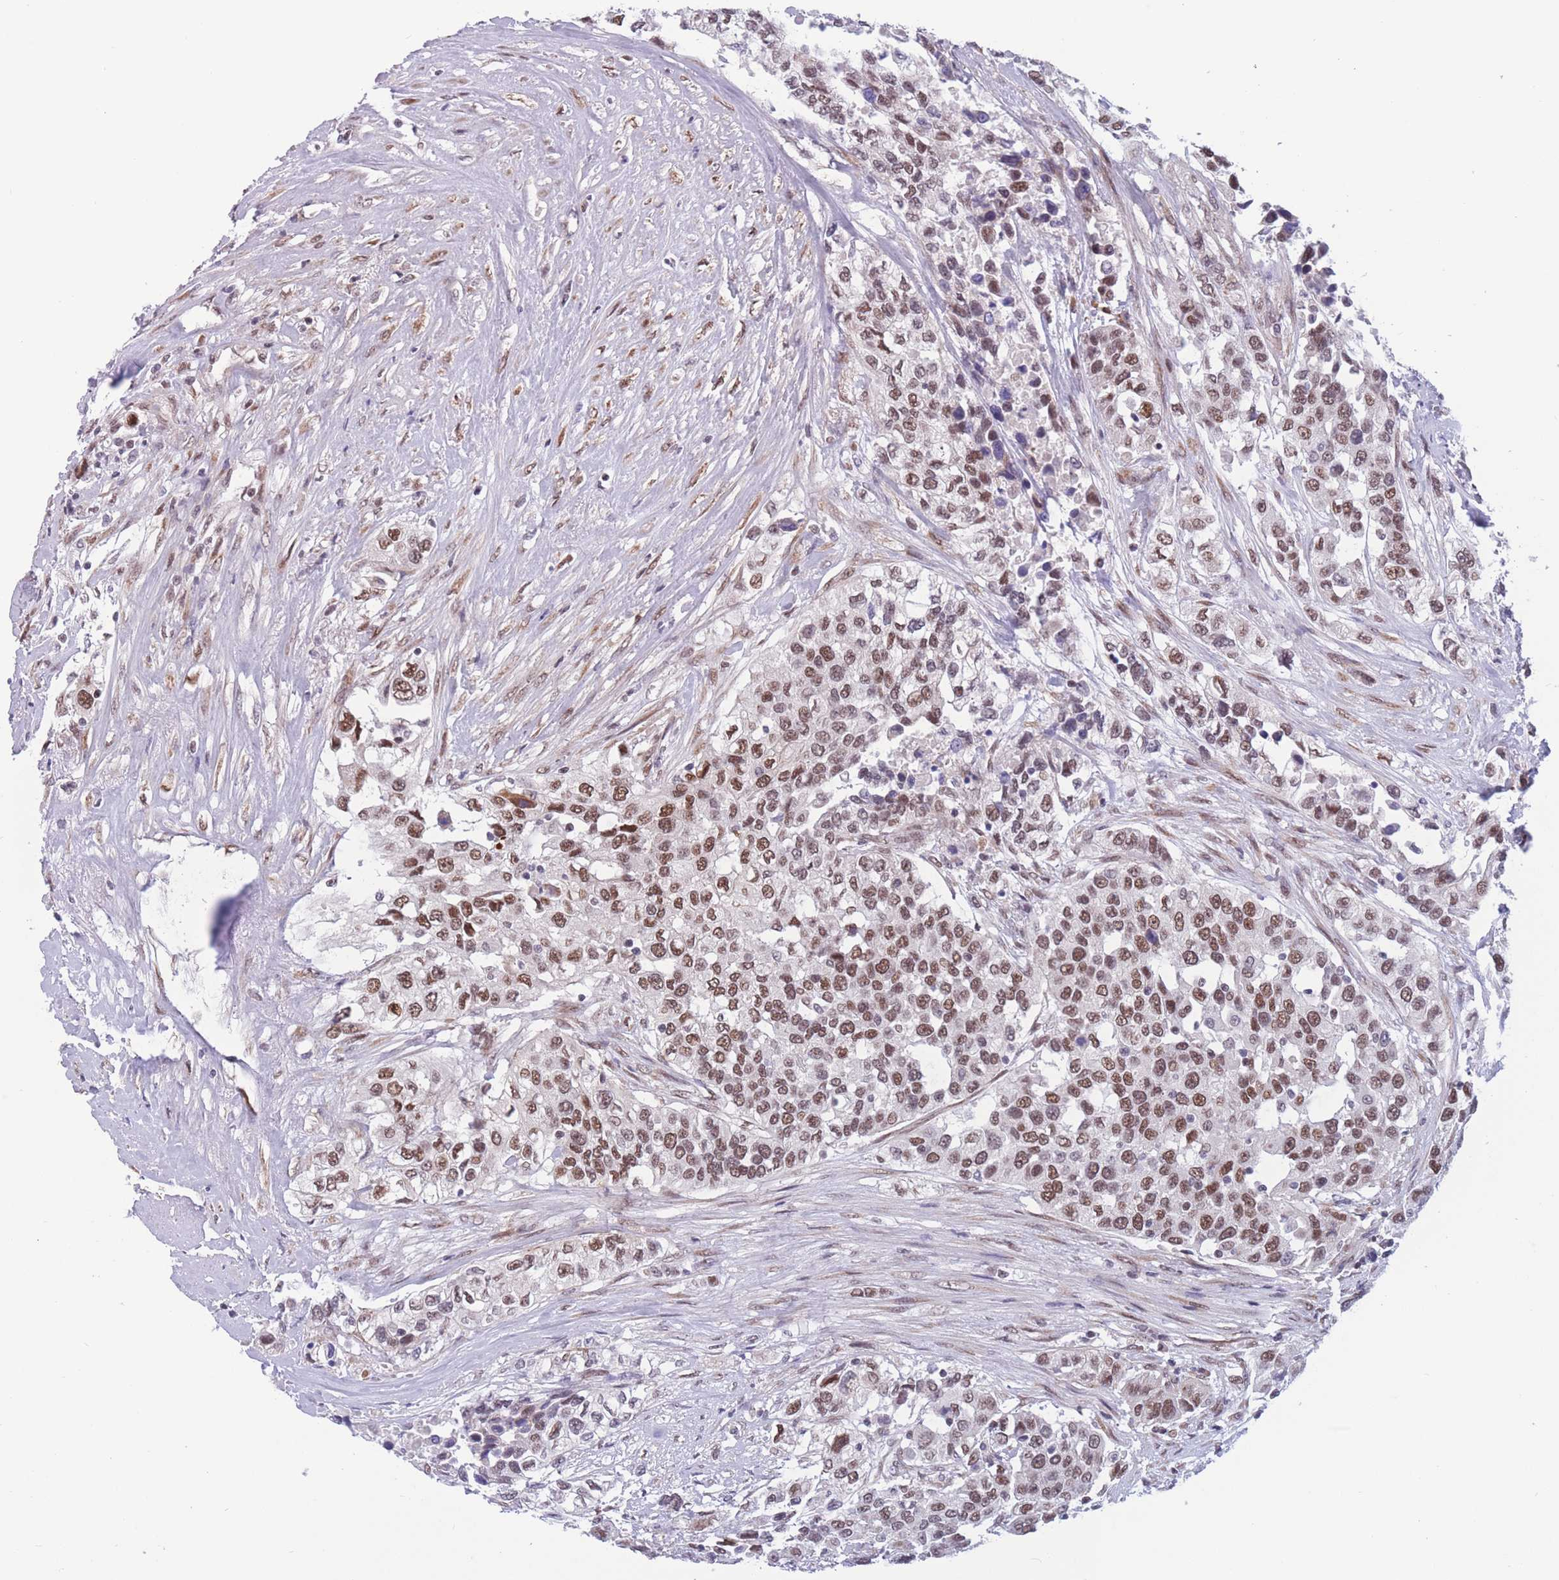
{"staining": {"intensity": "moderate", "quantity": ">75%", "location": "nuclear"}, "tissue": "urothelial cancer", "cell_type": "Tumor cells", "image_type": "cancer", "snomed": [{"axis": "morphology", "description": "Urothelial carcinoma, High grade"}, {"axis": "topography", "description": "Urinary bladder"}], "caption": "A histopathology image of human urothelial cancer stained for a protein displays moderate nuclear brown staining in tumor cells. (brown staining indicates protein expression, while blue staining denotes nuclei).", "gene": "BCL9L", "patient": {"sex": "female", "age": 80}}